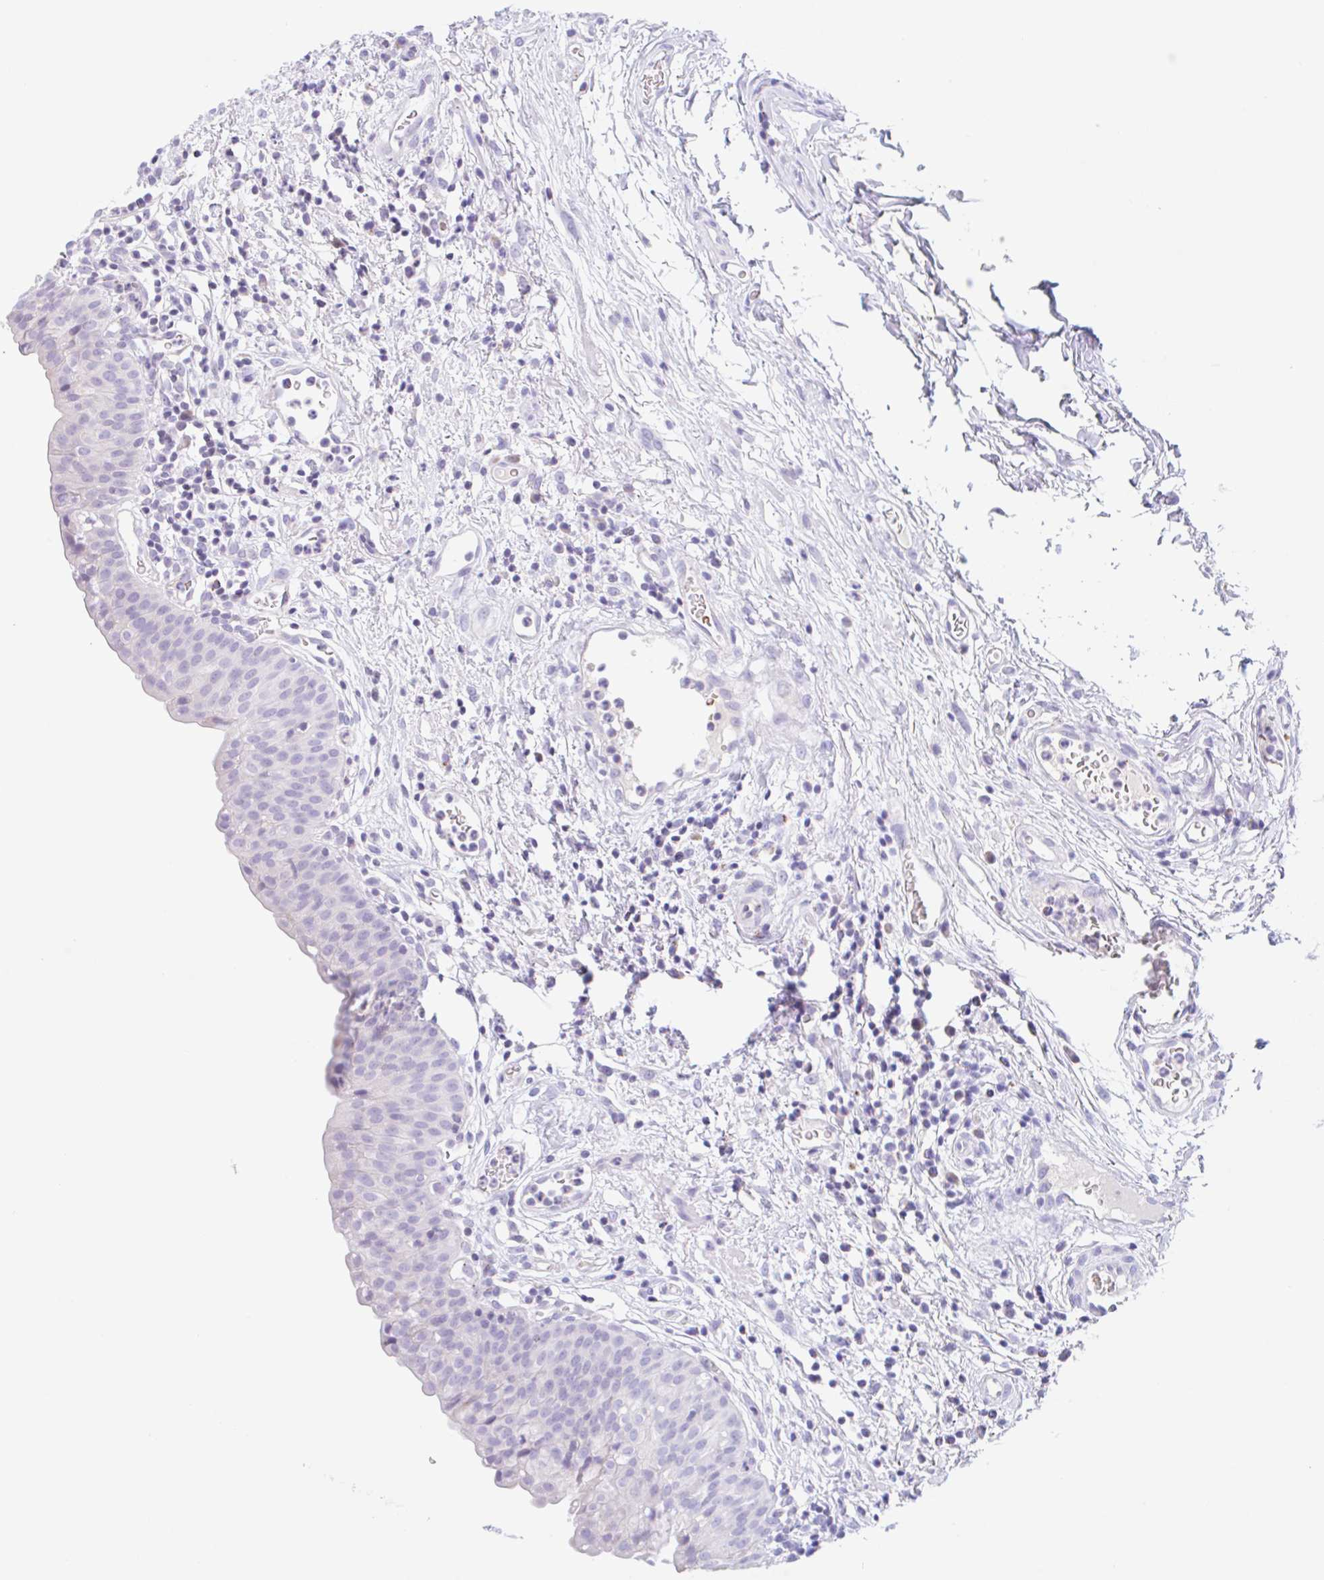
{"staining": {"intensity": "negative", "quantity": "none", "location": "none"}, "tissue": "urinary bladder", "cell_type": "Urothelial cells", "image_type": "normal", "snomed": [{"axis": "morphology", "description": "Normal tissue, NOS"}, {"axis": "morphology", "description": "Inflammation, NOS"}, {"axis": "topography", "description": "Urinary bladder"}], "caption": "Immunohistochemistry of normal urinary bladder reveals no positivity in urothelial cells.", "gene": "ANKRD9", "patient": {"sex": "male", "age": 57}}